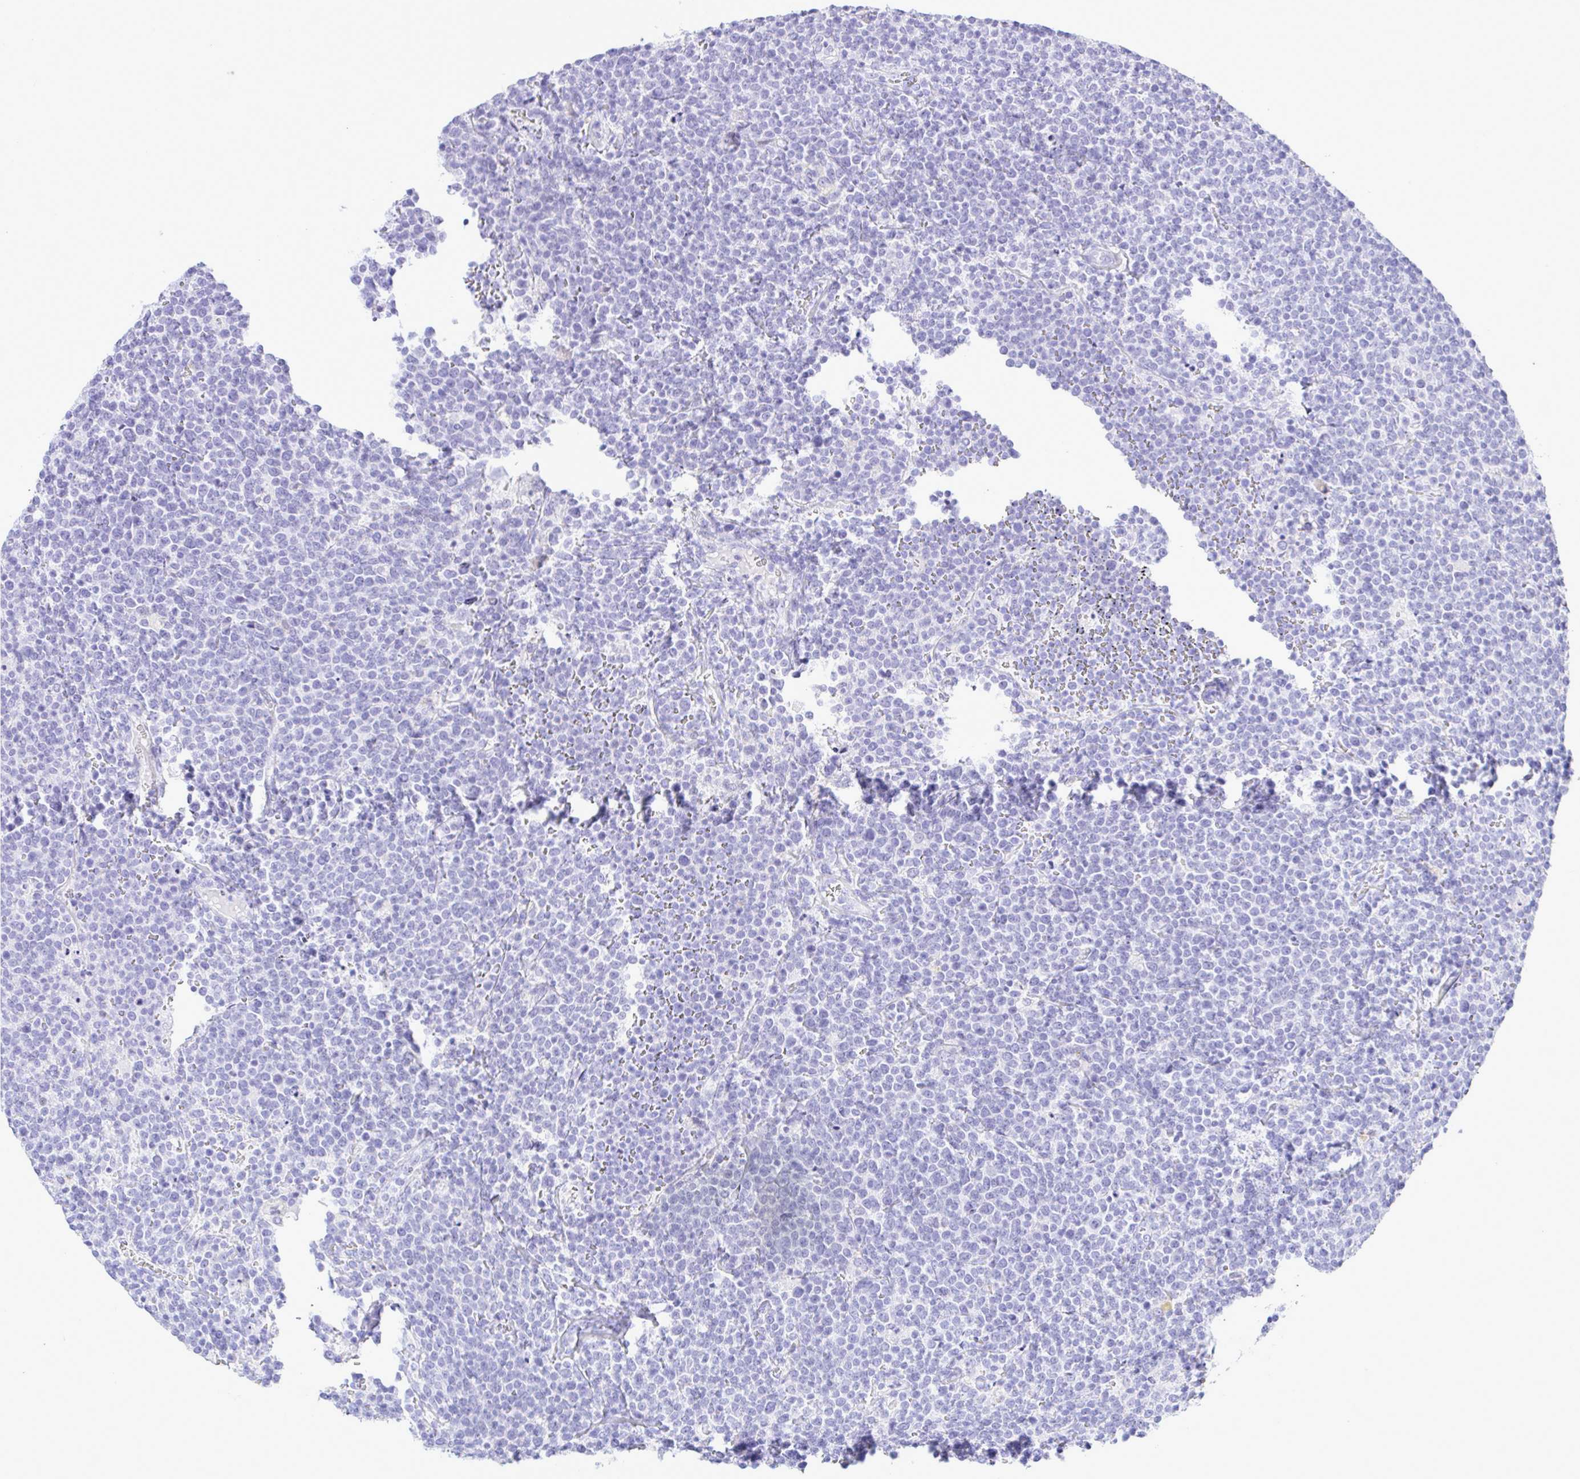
{"staining": {"intensity": "negative", "quantity": "none", "location": "none"}, "tissue": "lymphoma", "cell_type": "Tumor cells", "image_type": "cancer", "snomed": [{"axis": "morphology", "description": "Malignant lymphoma, non-Hodgkin's type, High grade"}, {"axis": "topography", "description": "Lymph node"}], "caption": "IHC of high-grade malignant lymphoma, non-Hodgkin's type reveals no expression in tumor cells.", "gene": "SELENOV", "patient": {"sex": "male", "age": 61}}